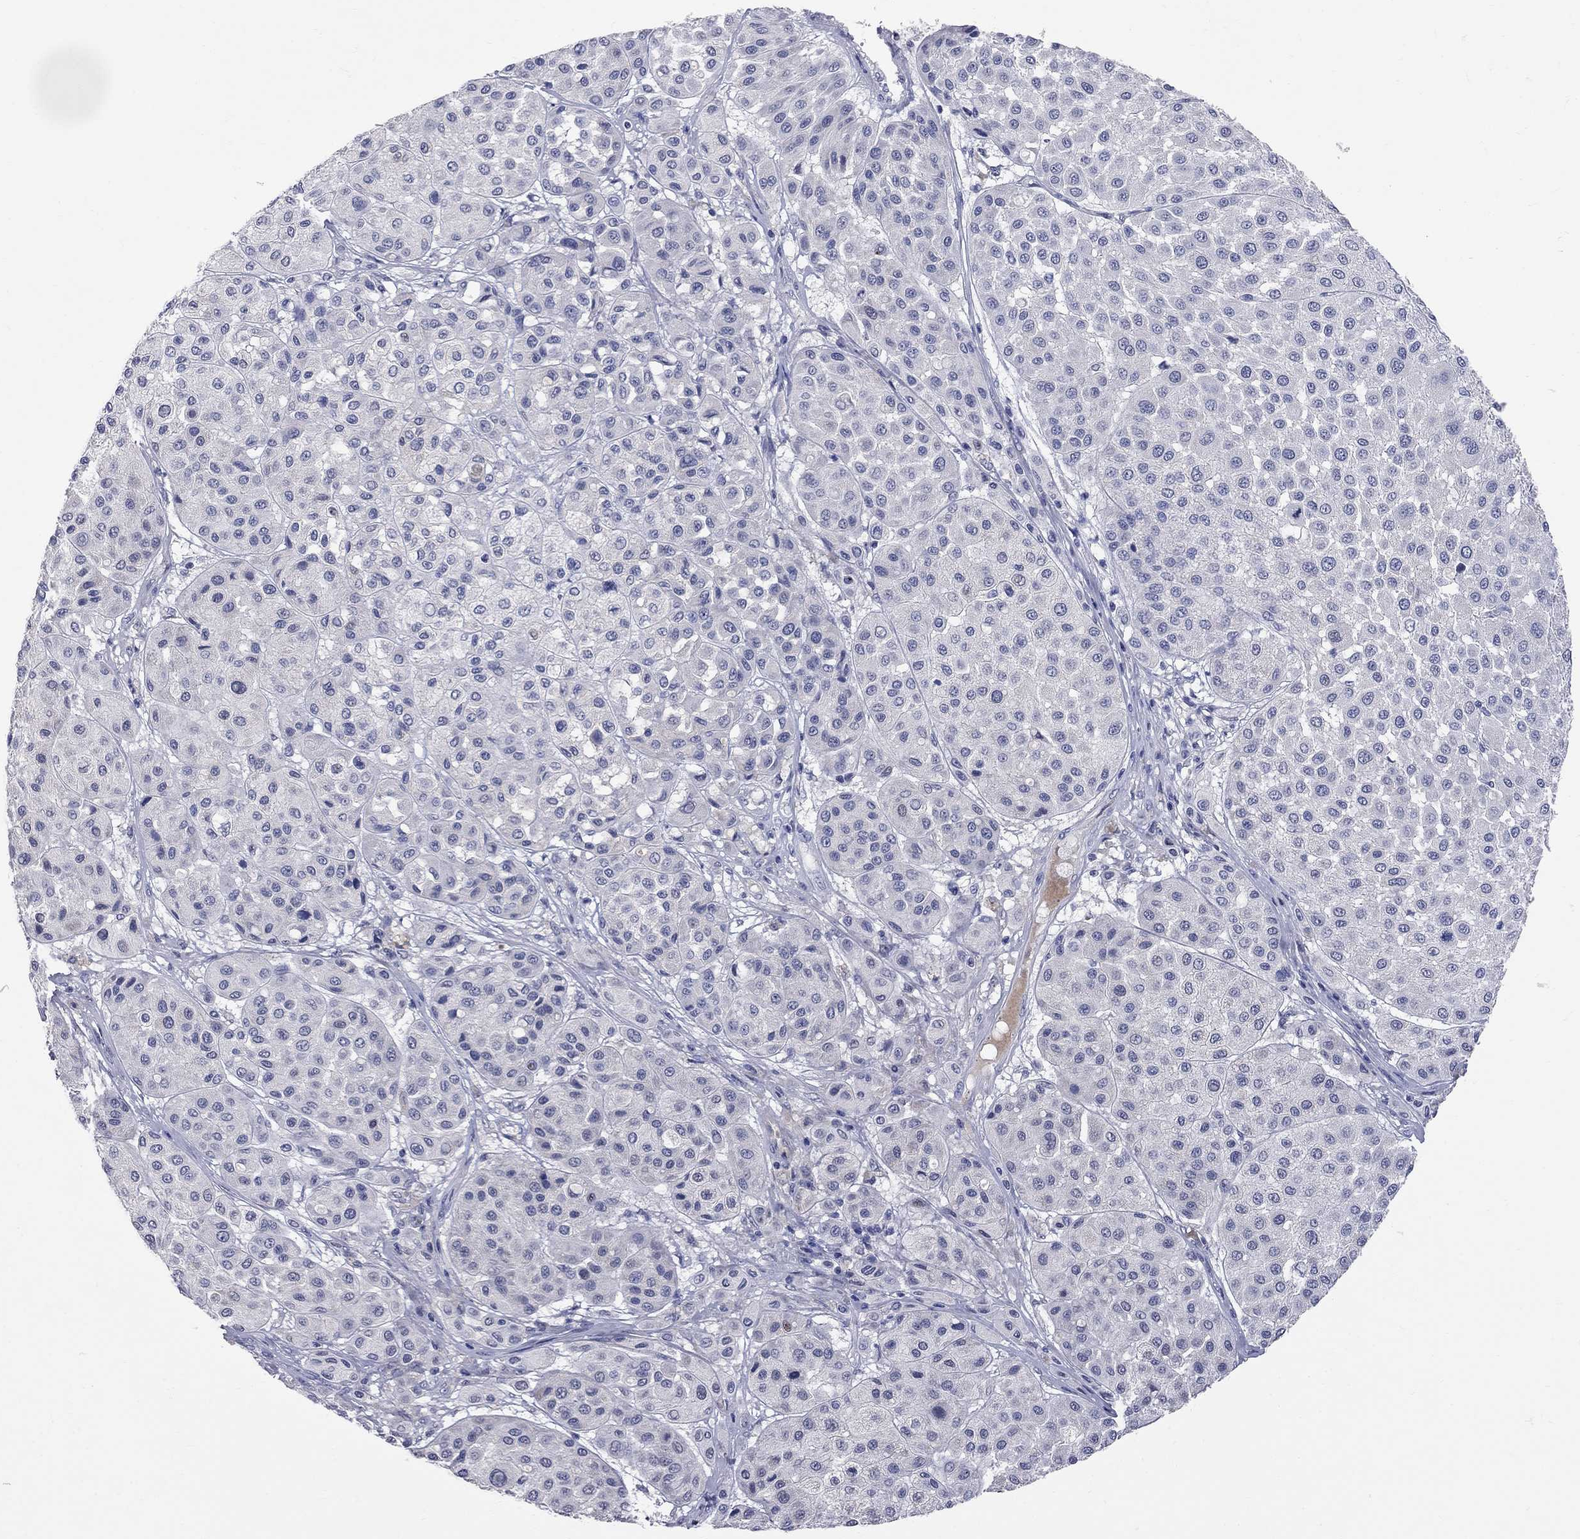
{"staining": {"intensity": "negative", "quantity": "none", "location": "none"}, "tissue": "melanoma", "cell_type": "Tumor cells", "image_type": "cancer", "snomed": [{"axis": "morphology", "description": "Malignant melanoma, Metastatic site"}, {"axis": "topography", "description": "Smooth muscle"}], "caption": "IHC of malignant melanoma (metastatic site) shows no positivity in tumor cells.", "gene": "FAM221B", "patient": {"sex": "male", "age": 41}}